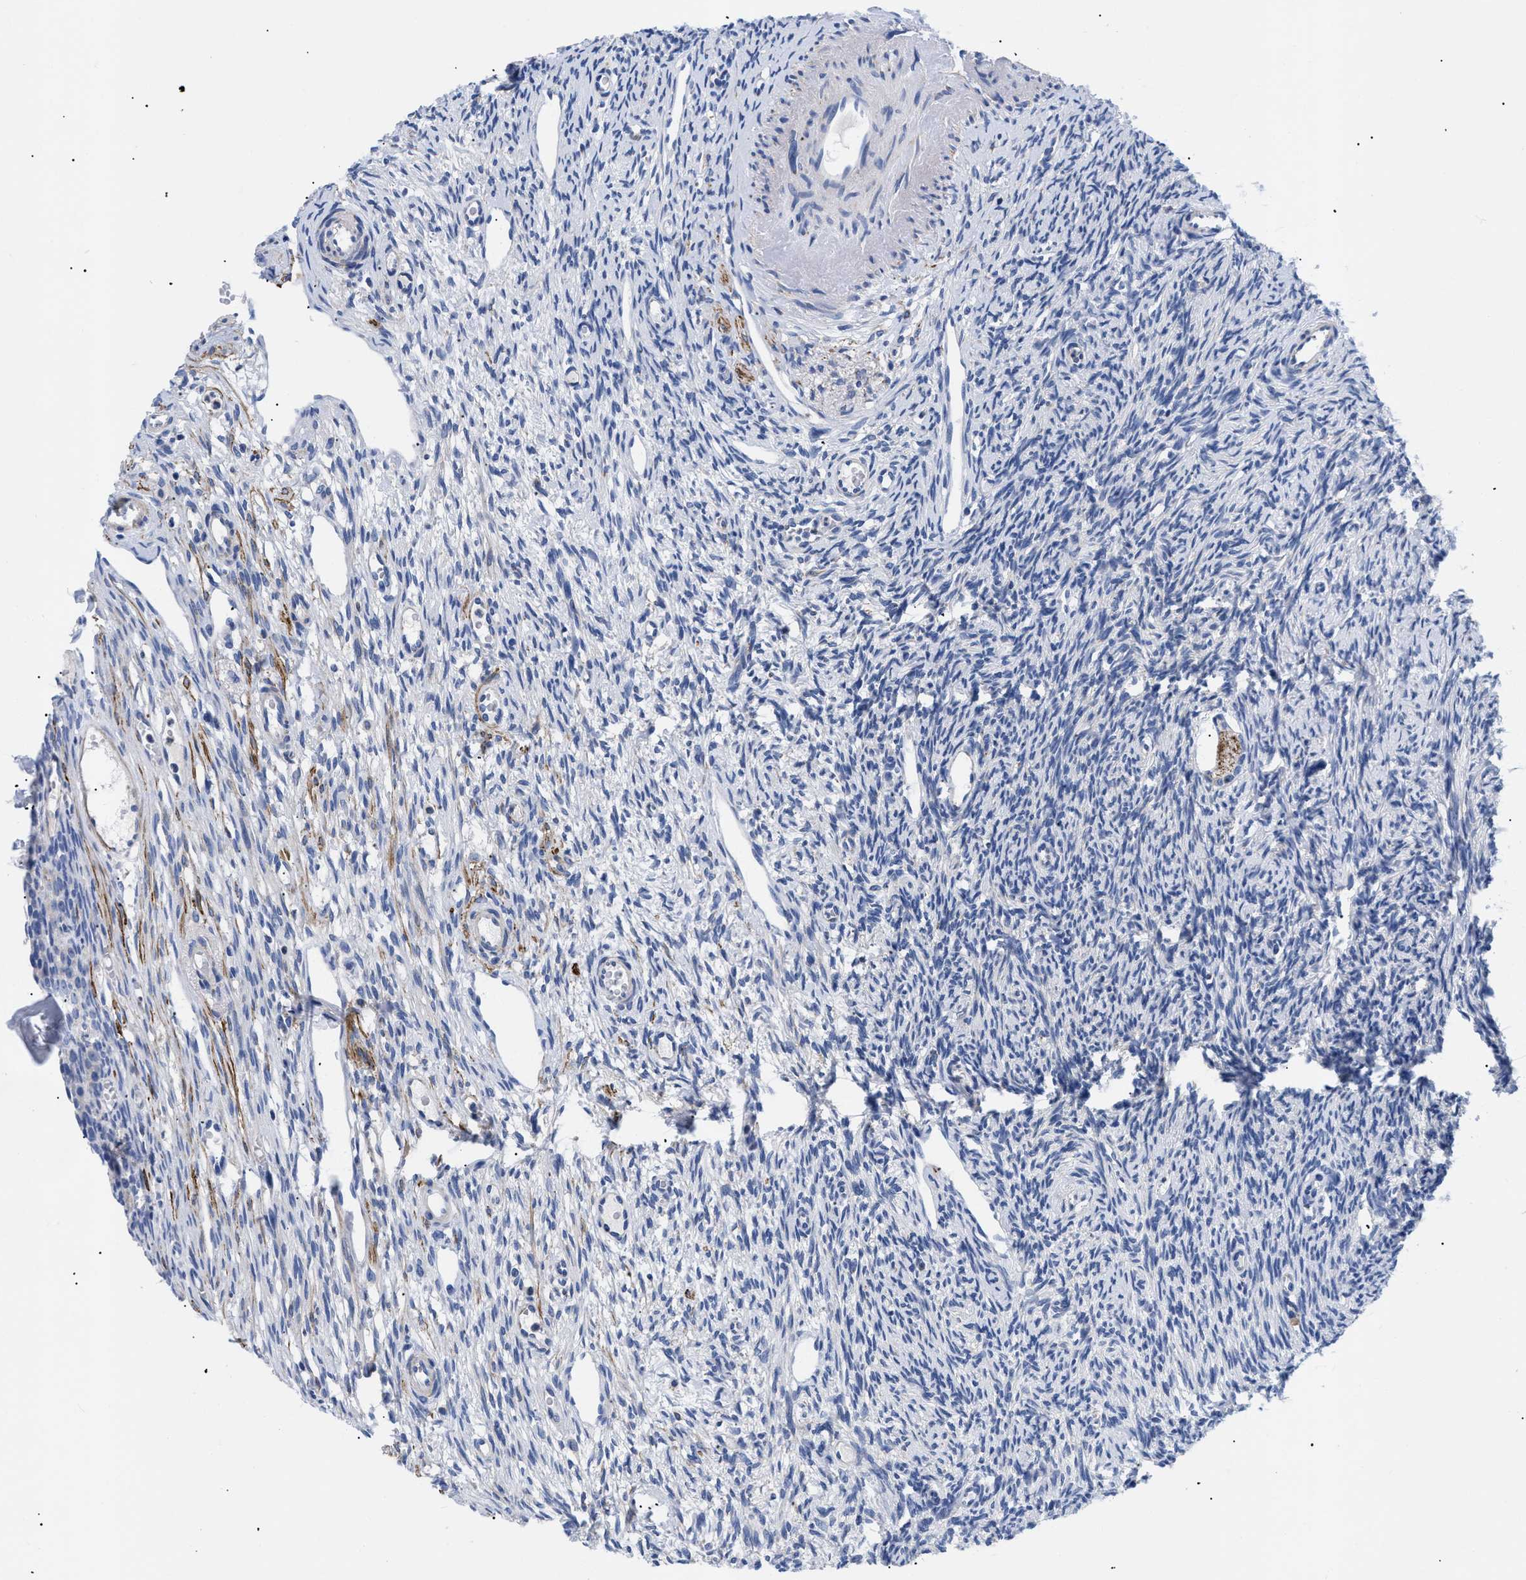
{"staining": {"intensity": "moderate", "quantity": "<25%", "location": "cytoplasmic/membranous"}, "tissue": "ovary", "cell_type": "Follicle cells", "image_type": "normal", "snomed": [{"axis": "morphology", "description": "Normal tissue, NOS"}, {"axis": "topography", "description": "Ovary"}], "caption": "Protein expression analysis of unremarkable ovary reveals moderate cytoplasmic/membranous positivity in approximately <25% of follicle cells.", "gene": "GPR149", "patient": {"sex": "female", "age": 33}}